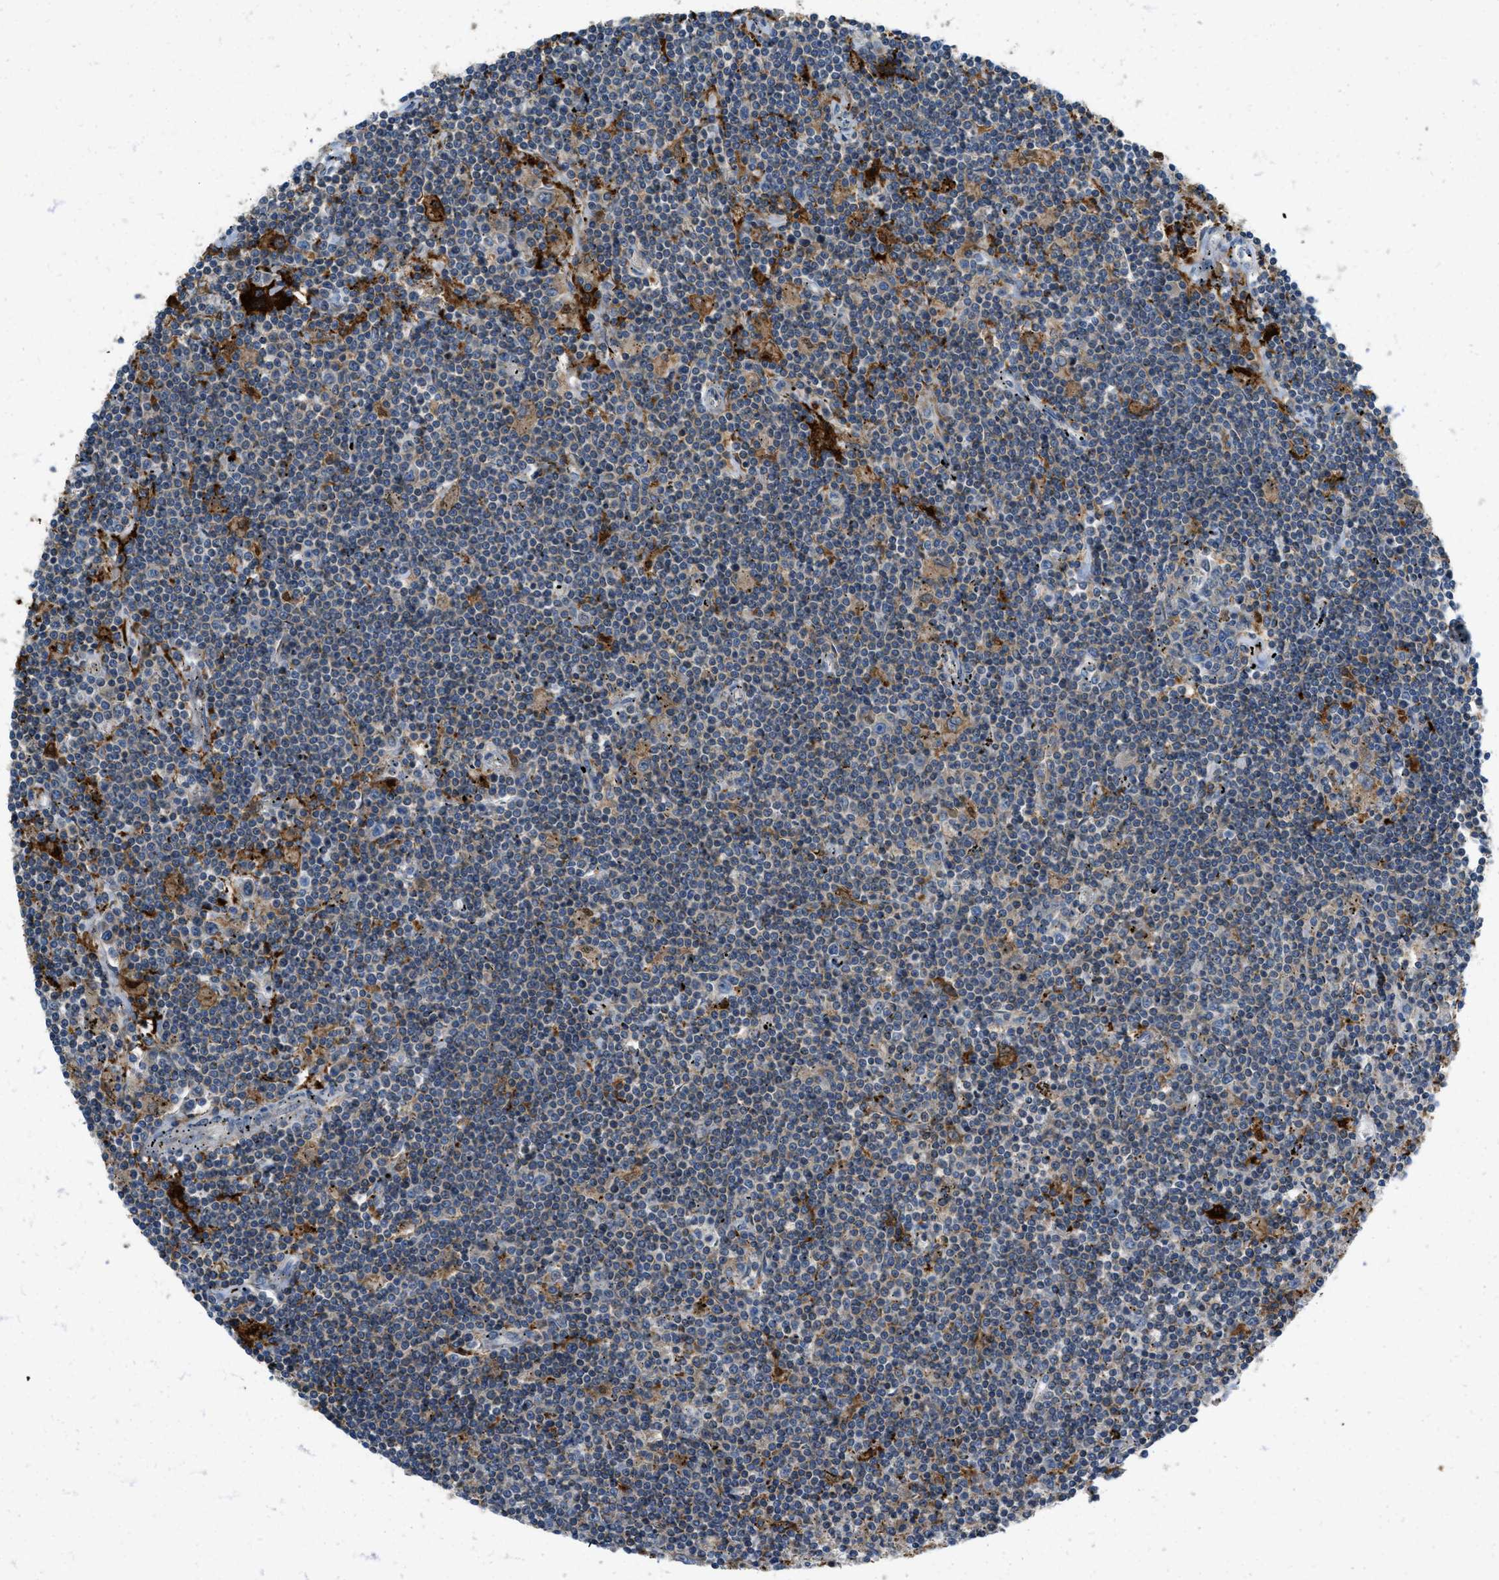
{"staining": {"intensity": "moderate", "quantity": "<25%", "location": "cytoplasmic/membranous"}, "tissue": "lymphoma", "cell_type": "Tumor cells", "image_type": "cancer", "snomed": [{"axis": "morphology", "description": "Malignant lymphoma, non-Hodgkin's type, Low grade"}, {"axis": "topography", "description": "Spleen"}], "caption": "Immunohistochemical staining of lymphoma demonstrates low levels of moderate cytoplasmic/membranous protein staining in approximately <25% of tumor cells.", "gene": "RFFL", "patient": {"sex": "male", "age": 76}}